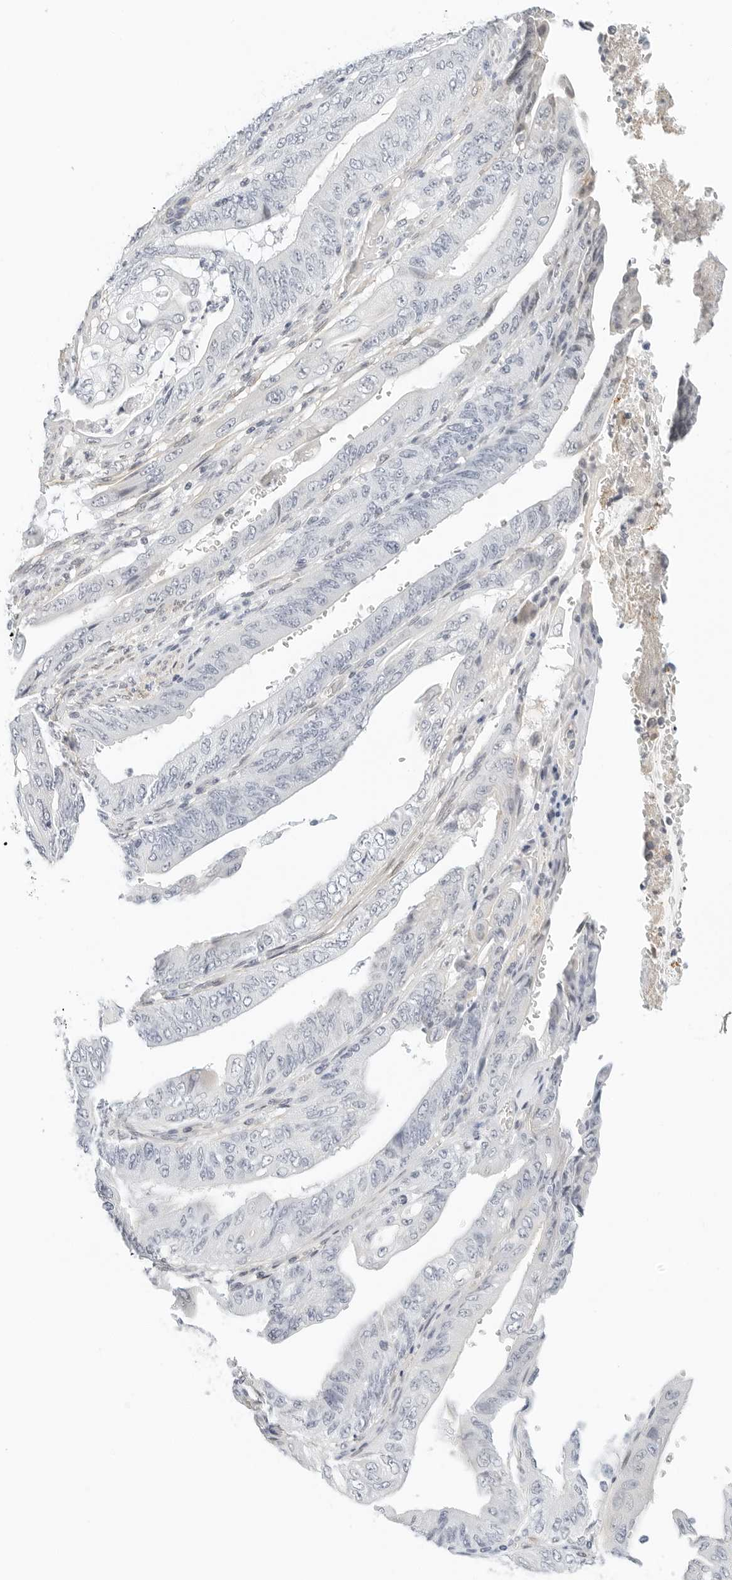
{"staining": {"intensity": "negative", "quantity": "none", "location": "none"}, "tissue": "stomach cancer", "cell_type": "Tumor cells", "image_type": "cancer", "snomed": [{"axis": "morphology", "description": "Adenocarcinoma, NOS"}, {"axis": "topography", "description": "Stomach"}], "caption": "Tumor cells show no significant protein positivity in stomach cancer (adenocarcinoma).", "gene": "PKDCC", "patient": {"sex": "female", "age": 73}}